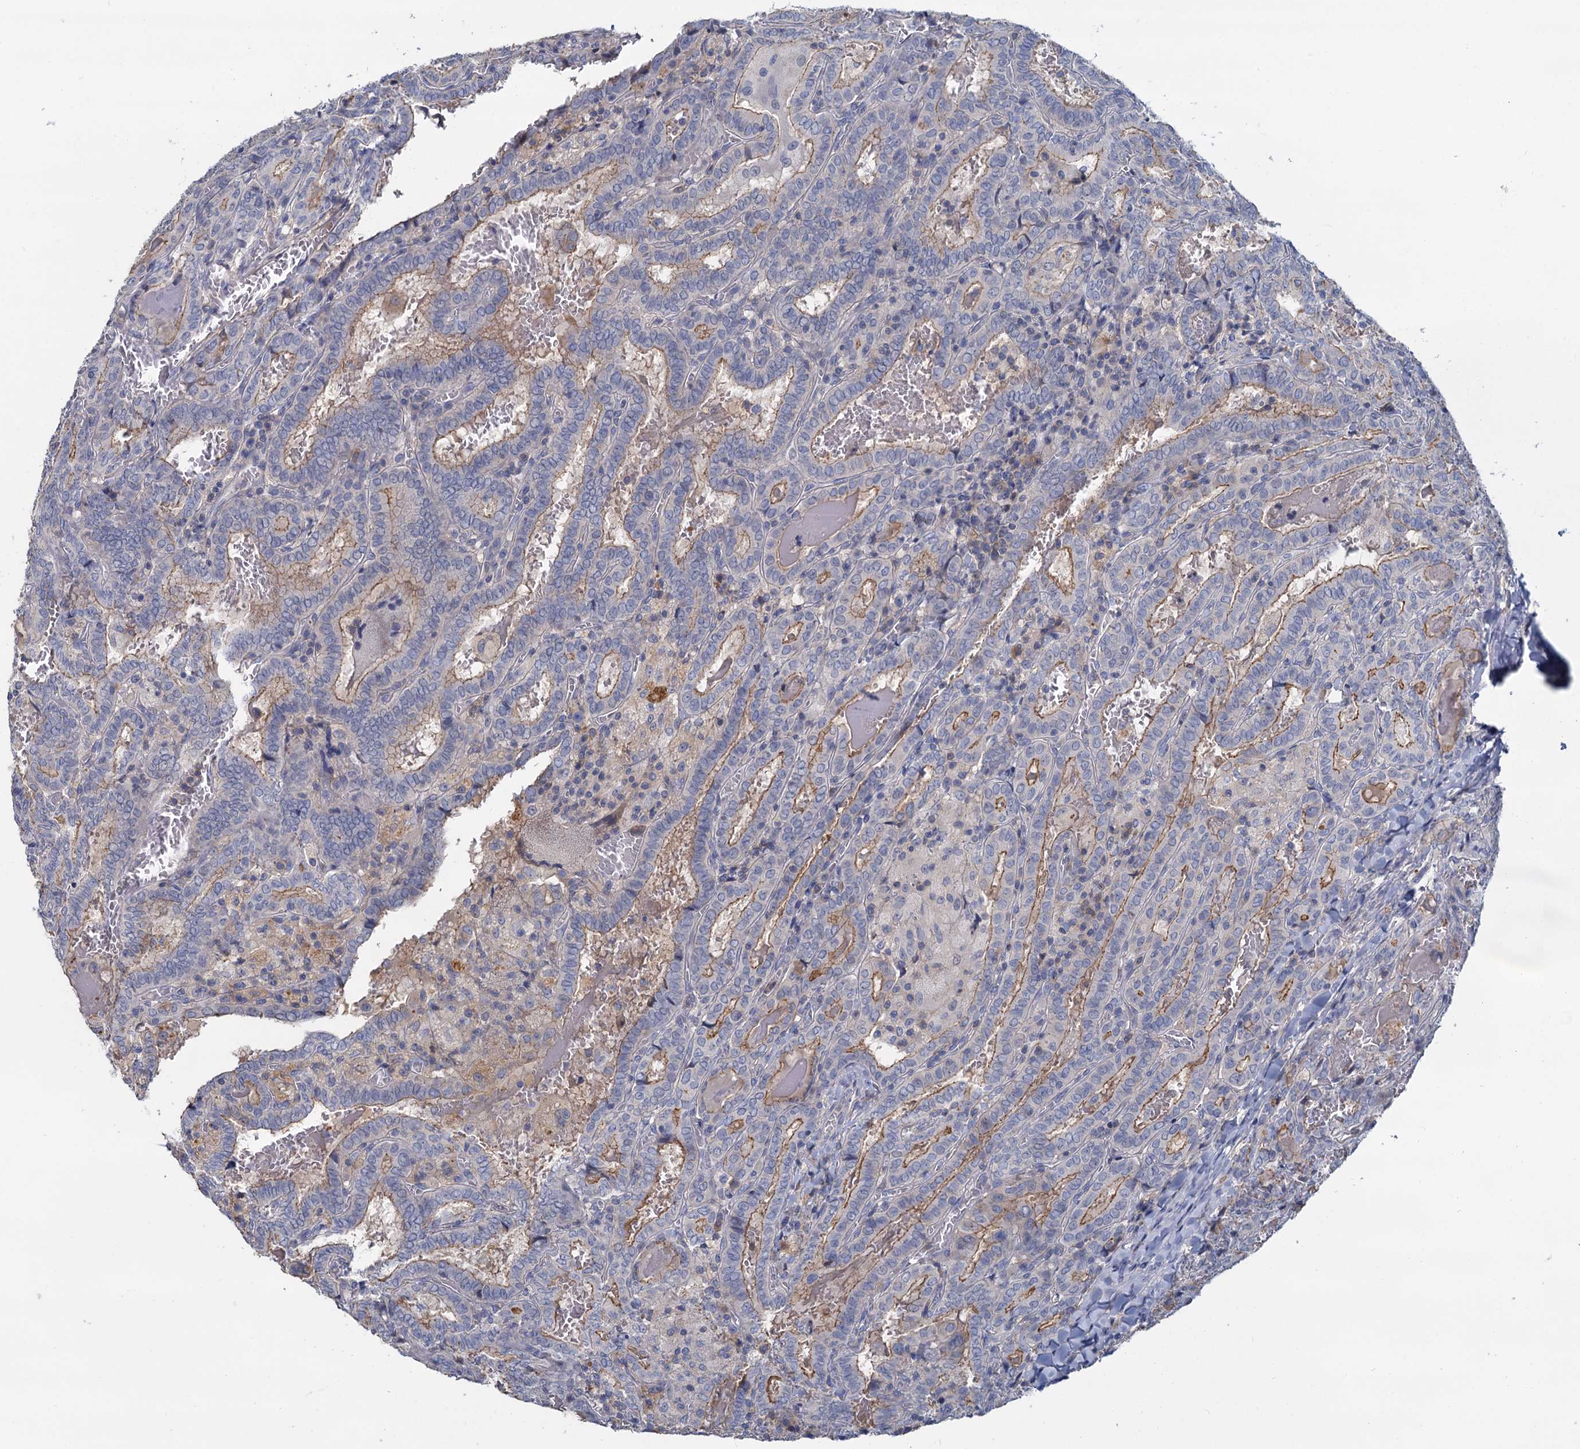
{"staining": {"intensity": "moderate", "quantity": "25%-75%", "location": "cytoplasmic/membranous"}, "tissue": "thyroid cancer", "cell_type": "Tumor cells", "image_type": "cancer", "snomed": [{"axis": "morphology", "description": "Papillary adenocarcinoma, NOS"}, {"axis": "topography", "description": "Thyroid gland"}], "caption": "Immunohistochemical staining of thyroid papillary adenocarcinoma demonstrates medium levels of moderate cytoplasmic/membranous positivity in approximately 25%-75% of tumor cells.", "gene": "ACSM3", "patient": {"sex": "female", "age": 72}}